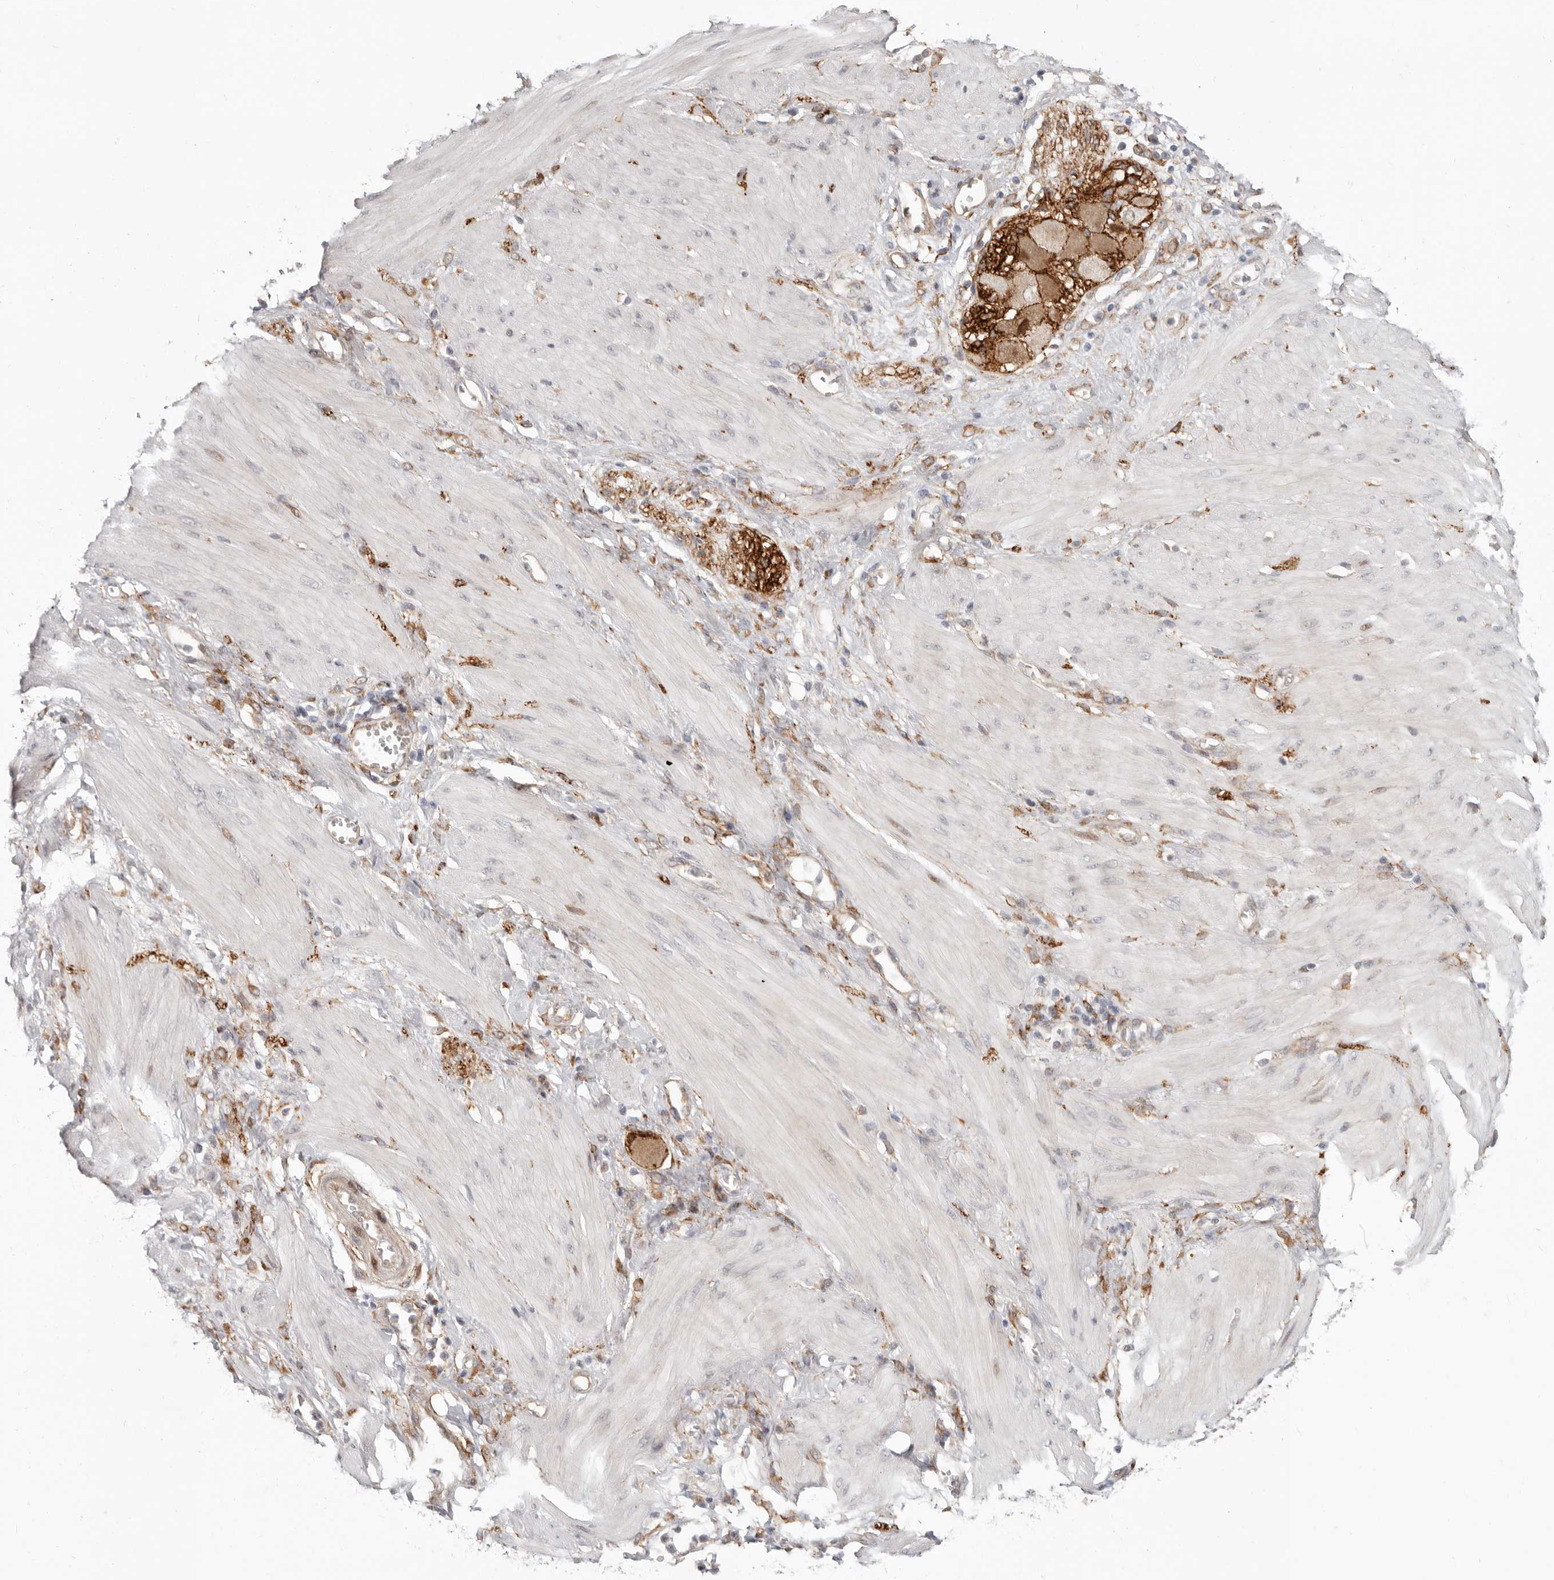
{"staining": {"intensity": "weak", "quantity": "<25%", "location": "cytoplasmic/membranous"}, "tissue": "stomach cancer", "cell_type": "Tumor cells", "image_type": "cancer", "snomed": [{"axis": "morphology", "description": "Adenocarcinoma, NOS"}, {"axis": "topography", "description": "Stomach"}, {"axis": "topography", "description": "Stomach, lower"}], "caption": "There is no significant positivity in tumor cells of stomach adenocarcinoma.", "gene": "SZT2", "patient": {"sex": "female", "age": 48}}